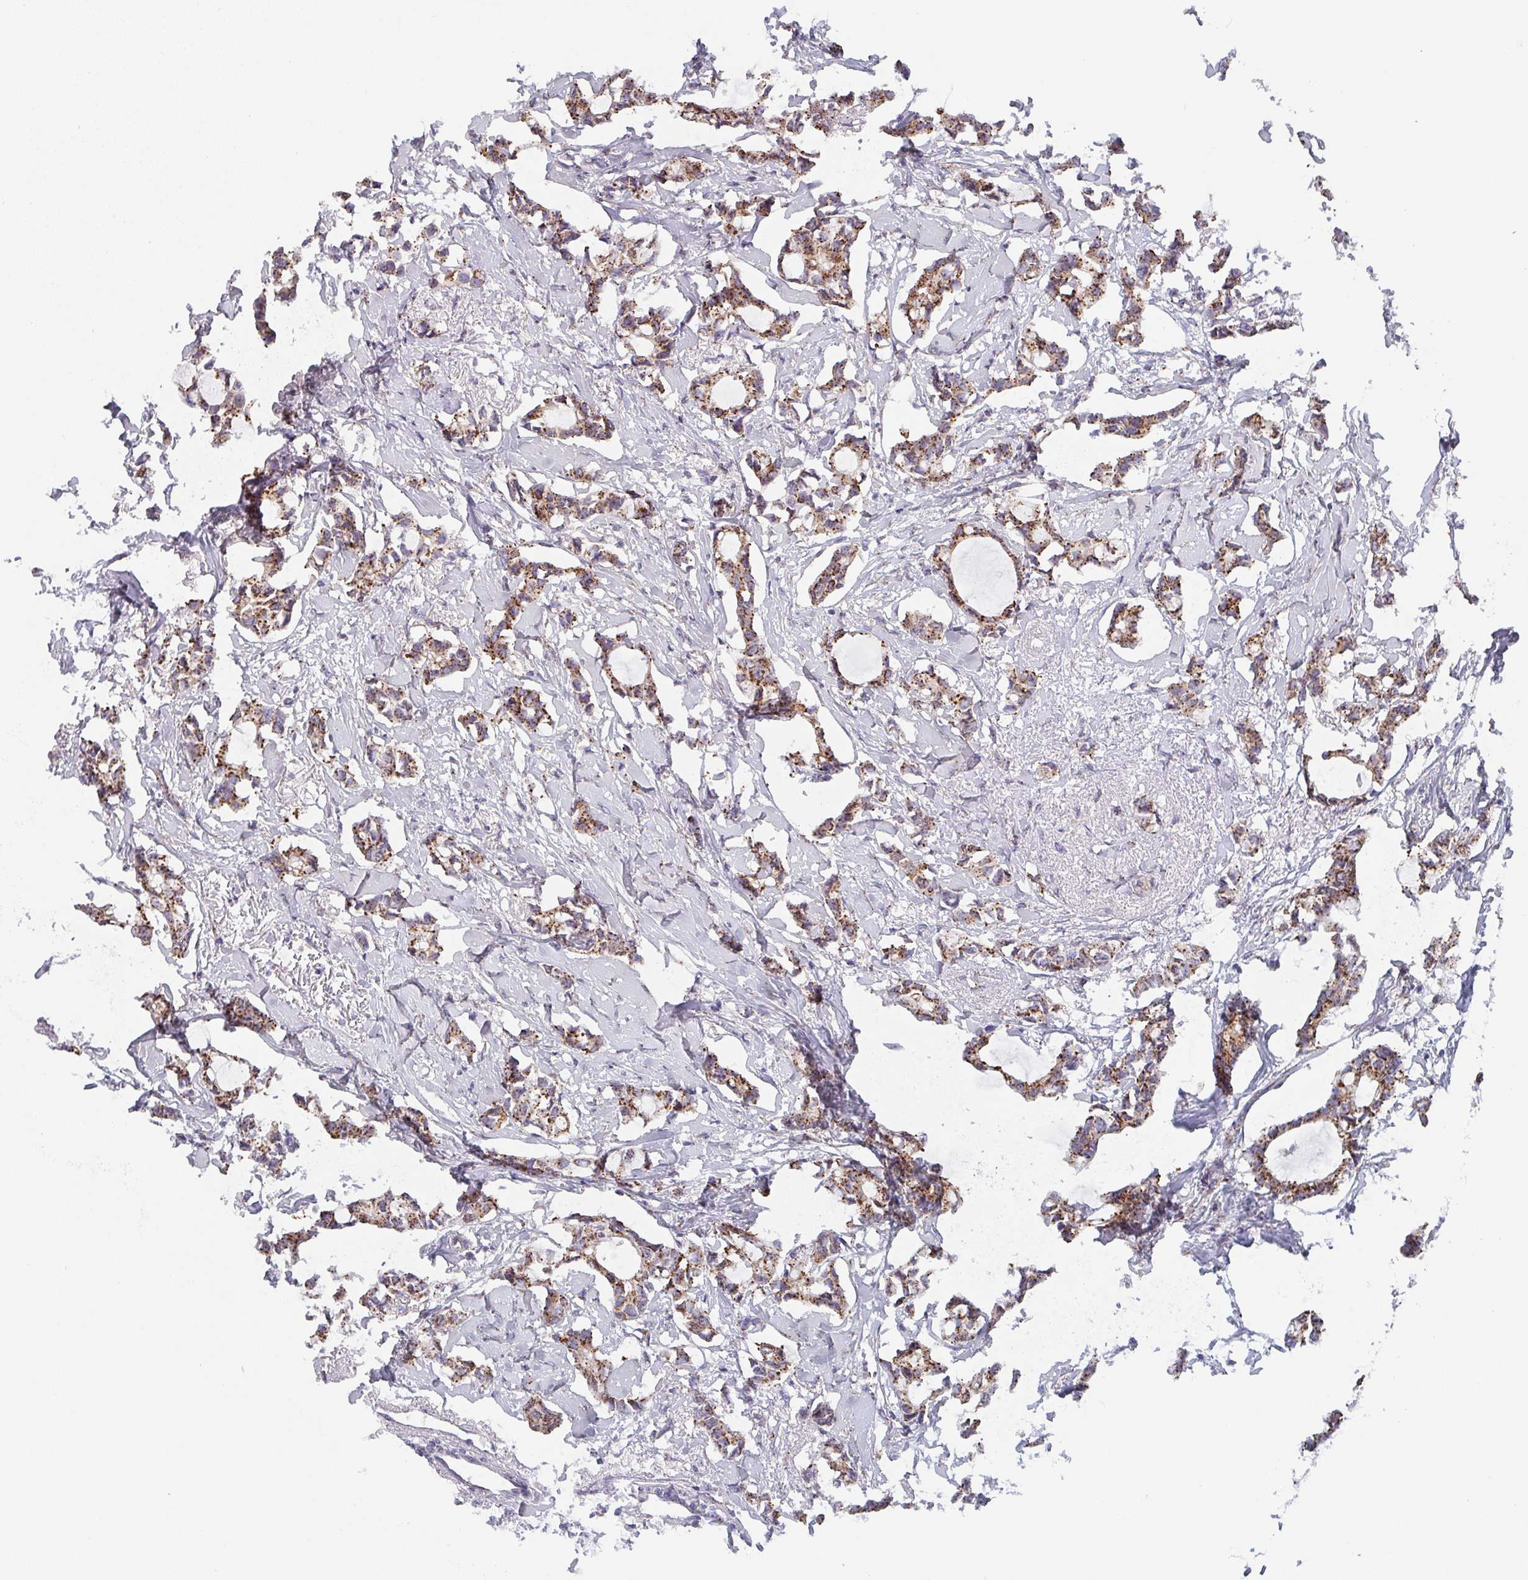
{"staining": {"intensity": "moderate", "quantity": ">75%", "location": "cytoplasmic/membranous"}, "tissue": "breast cancer", "cell_type": "Tumor cells", "image_type": "cancer", "snomed": [{"axis": "morphology", "description": "Duct carcinoma"}, {"axis": "topography", "description": "Breast"}], "caption": "This is an image of immunohistochemistry (IHC) staining of intraductal carcinoma (breast), which shows moderate expression in the cytoplasmic/membranous of tumor cells.", "gene": "PROSER3", "patient": {"sex": "female", "age": 73}}